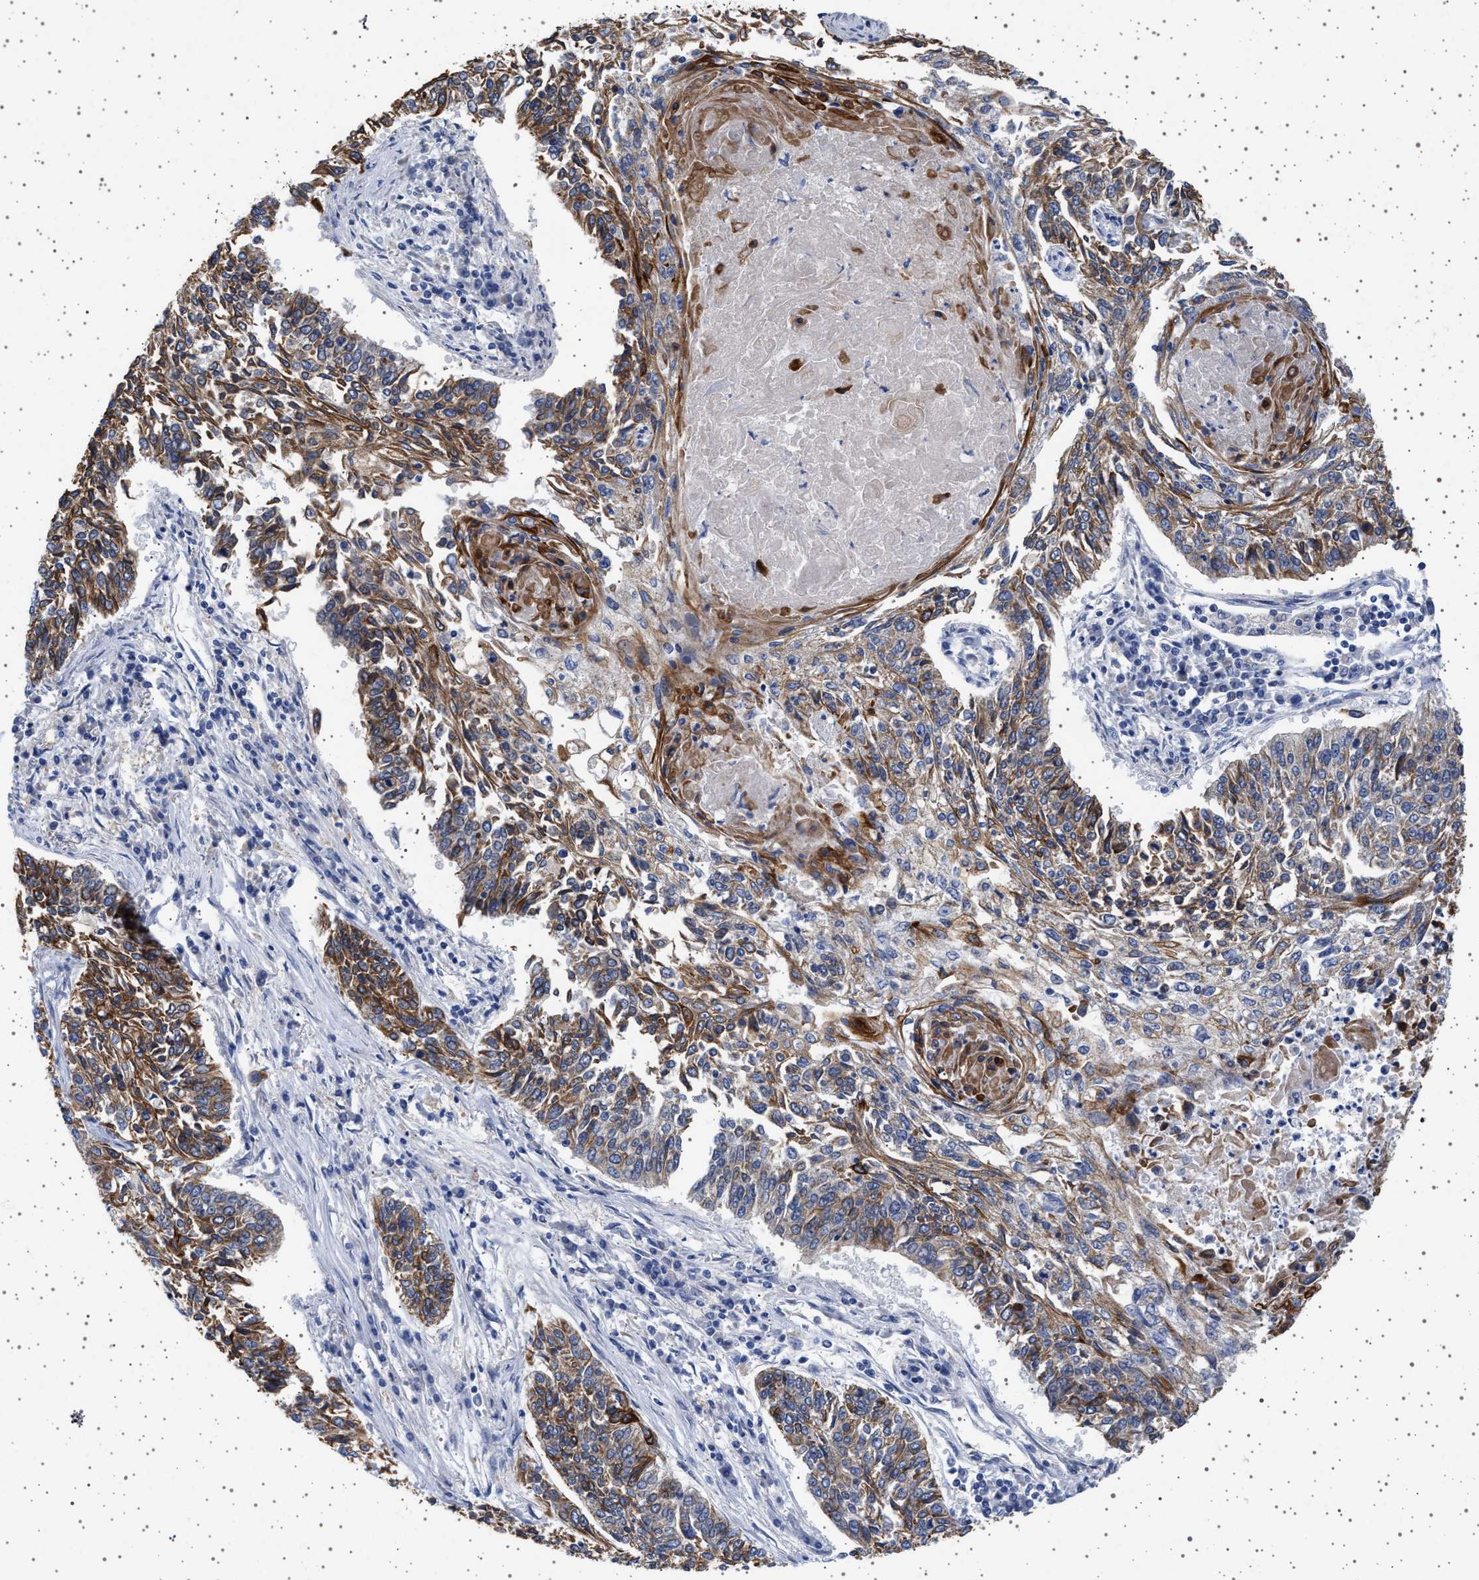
{"staining": {"intensity": "moderate", "quantity": ">75%", "location": "cytoplasmic/membranous"}, "tissue": "lung cancer", "cell_type": "Tumor cells", "image_type": "cancer", "snomed": [{"axis": "morphology", "description": "Normal tissue, NOS"}, {"axis": "morphology", "description": "Squamous cell carcinoma, NOS"}, {"axis": "topography", "description": "Cartilage tissue"}, {"axis": "topography", "description": "Bronchus"}, {"axis": "topography", "description": "Lung"}], "caption": "Brown immunohistochemical staining in human squamous cell carcinoma (lung) demonstrates moderate cytoplasmic/membranous expression in about >75% of tumor cells.", "gene": "TRMT10B", "patient": {"sex": "female", "age": 49}}